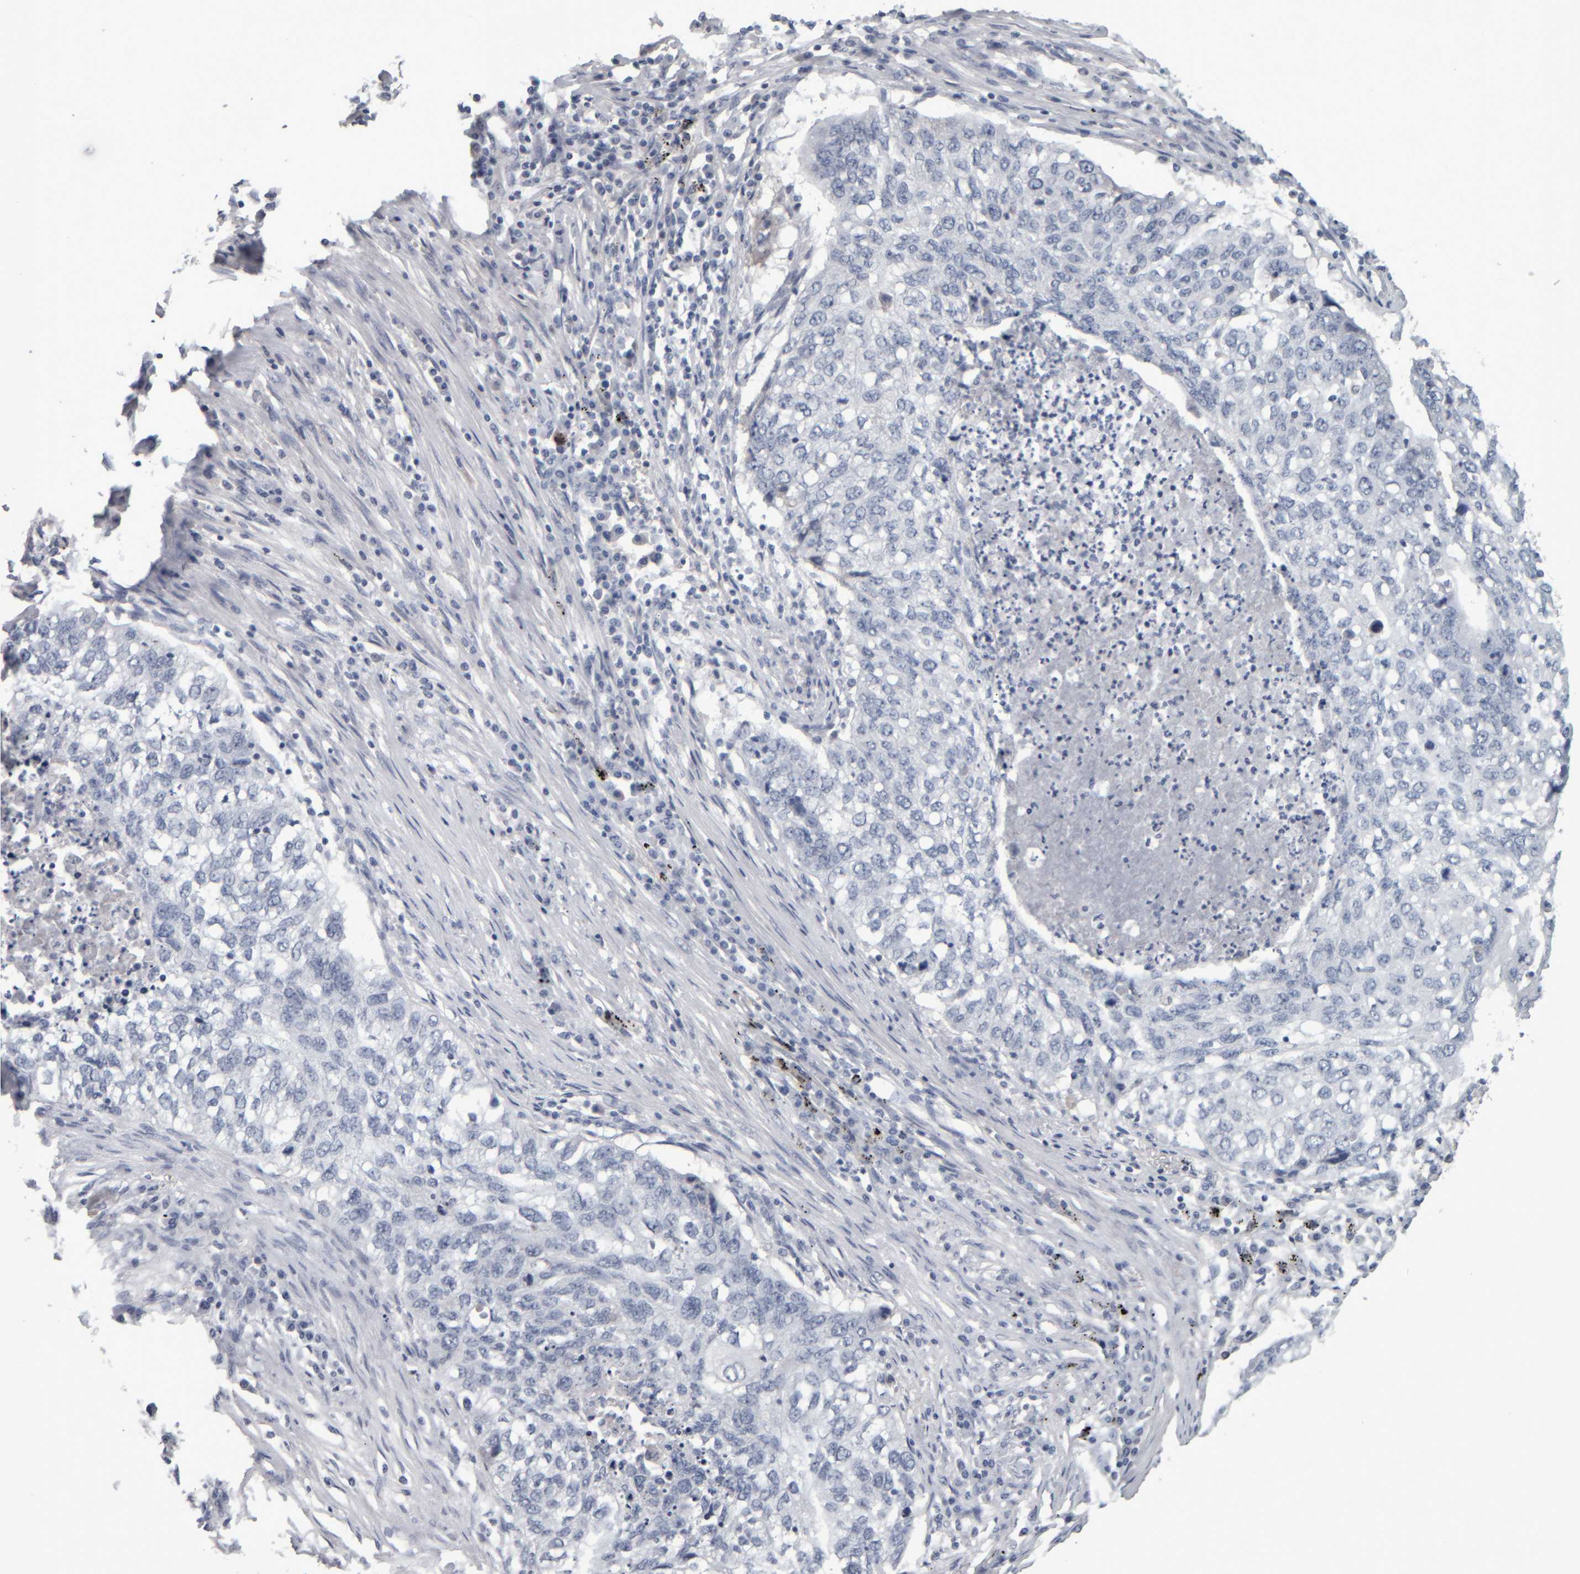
{"staining": {"intensity": "negative", "quantity": "none", "location": "none"}, "tissue": "lung cancer", "cell_type": "Tumor cells", "image_type": "cancer", "snomed": [{"axis": "morphology", "description": "Squamous cell carcinoma, NOS"}, {"axis": "topography", "description": "Lung"}], "caption": "The photomicrograph displays no significant staining in tumor cells of squamous cell carcinoma (lung).", "gene": "CAVIN4", "patient": {"sex": "female", "age": 63}}